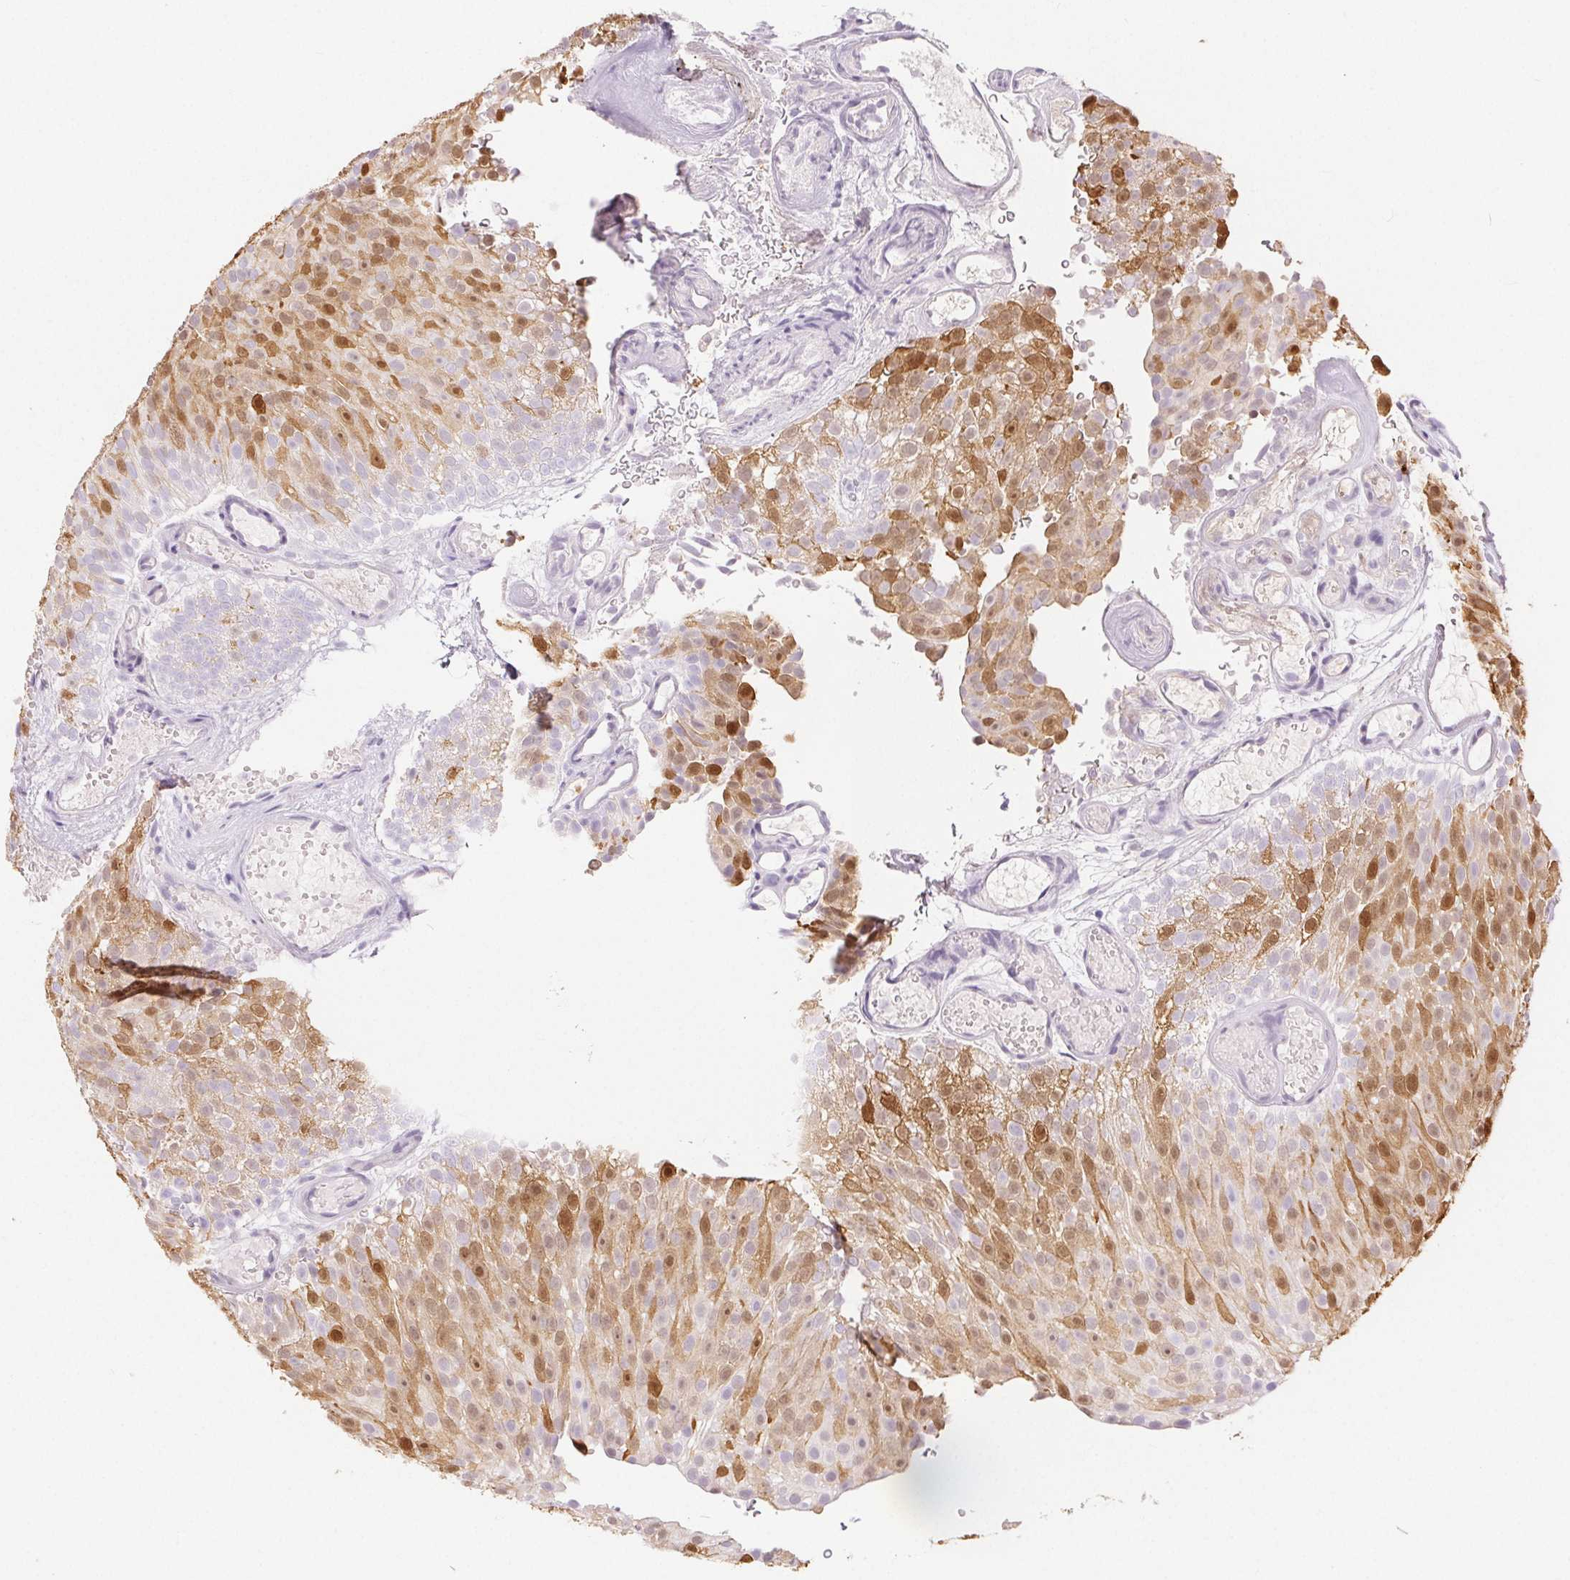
{"staining": {"intensity": "moderate", "quantity": "25%-75%", "location": "cytoplasmic/membranous,nuclear"}, "tissue": "urothelial cancer", "cell_type": "Tumor cells", "image_type": "cancer", "snomed": [{"axis": "morphology", "description": "Urothelial carcinoma, Low grade"}, {"axis": "topography", "description": "Urinary bladder"}], "caption": "IHC micrograph of human urothelial carcinoma (low-grade) stained for a protein (brown), which reveals medium levels of moderate cytoplasmic/membranous and nuclear positivity in approximately 25%-75% of tumor cells.", "gene": "SPRR3", "patient": {"sex": "male", "age": 78}}